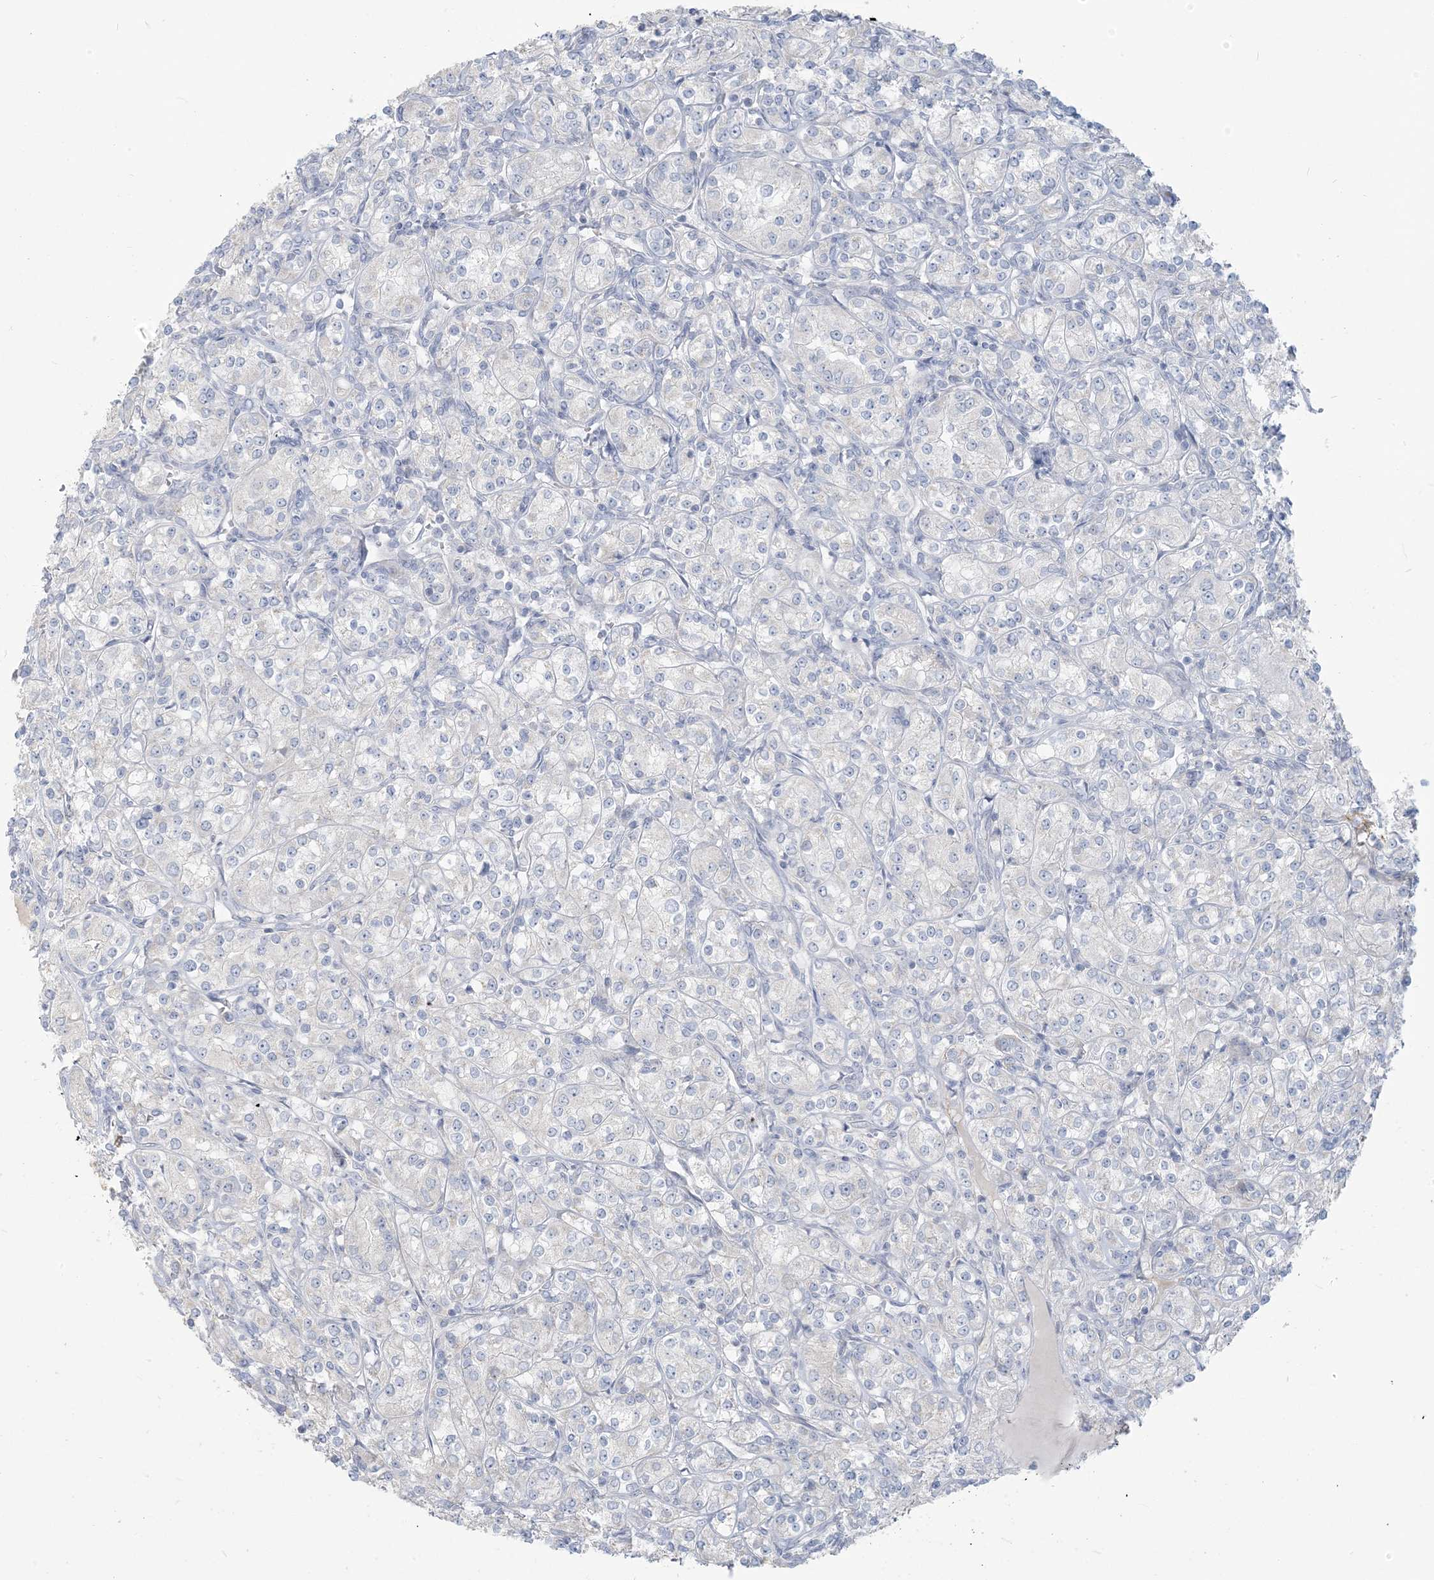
{"staining": {"intensity": "negative", "quantity": "none", "location": "none"}, "tissue": "renal cancer", "cell_type": "Tumor cells", "image_type": "cancer", "snomed": [{"axis": "morphology", "description": "Adenocarcinoma, NOS"}, {"axis": "topography", "description": "Kidney"}], "caption": "Tumor cells are negative for brown protein staining in renal adenocarcinoma.", "gene": "SCML1", "patient": {"sex": "male", "age": 77}}